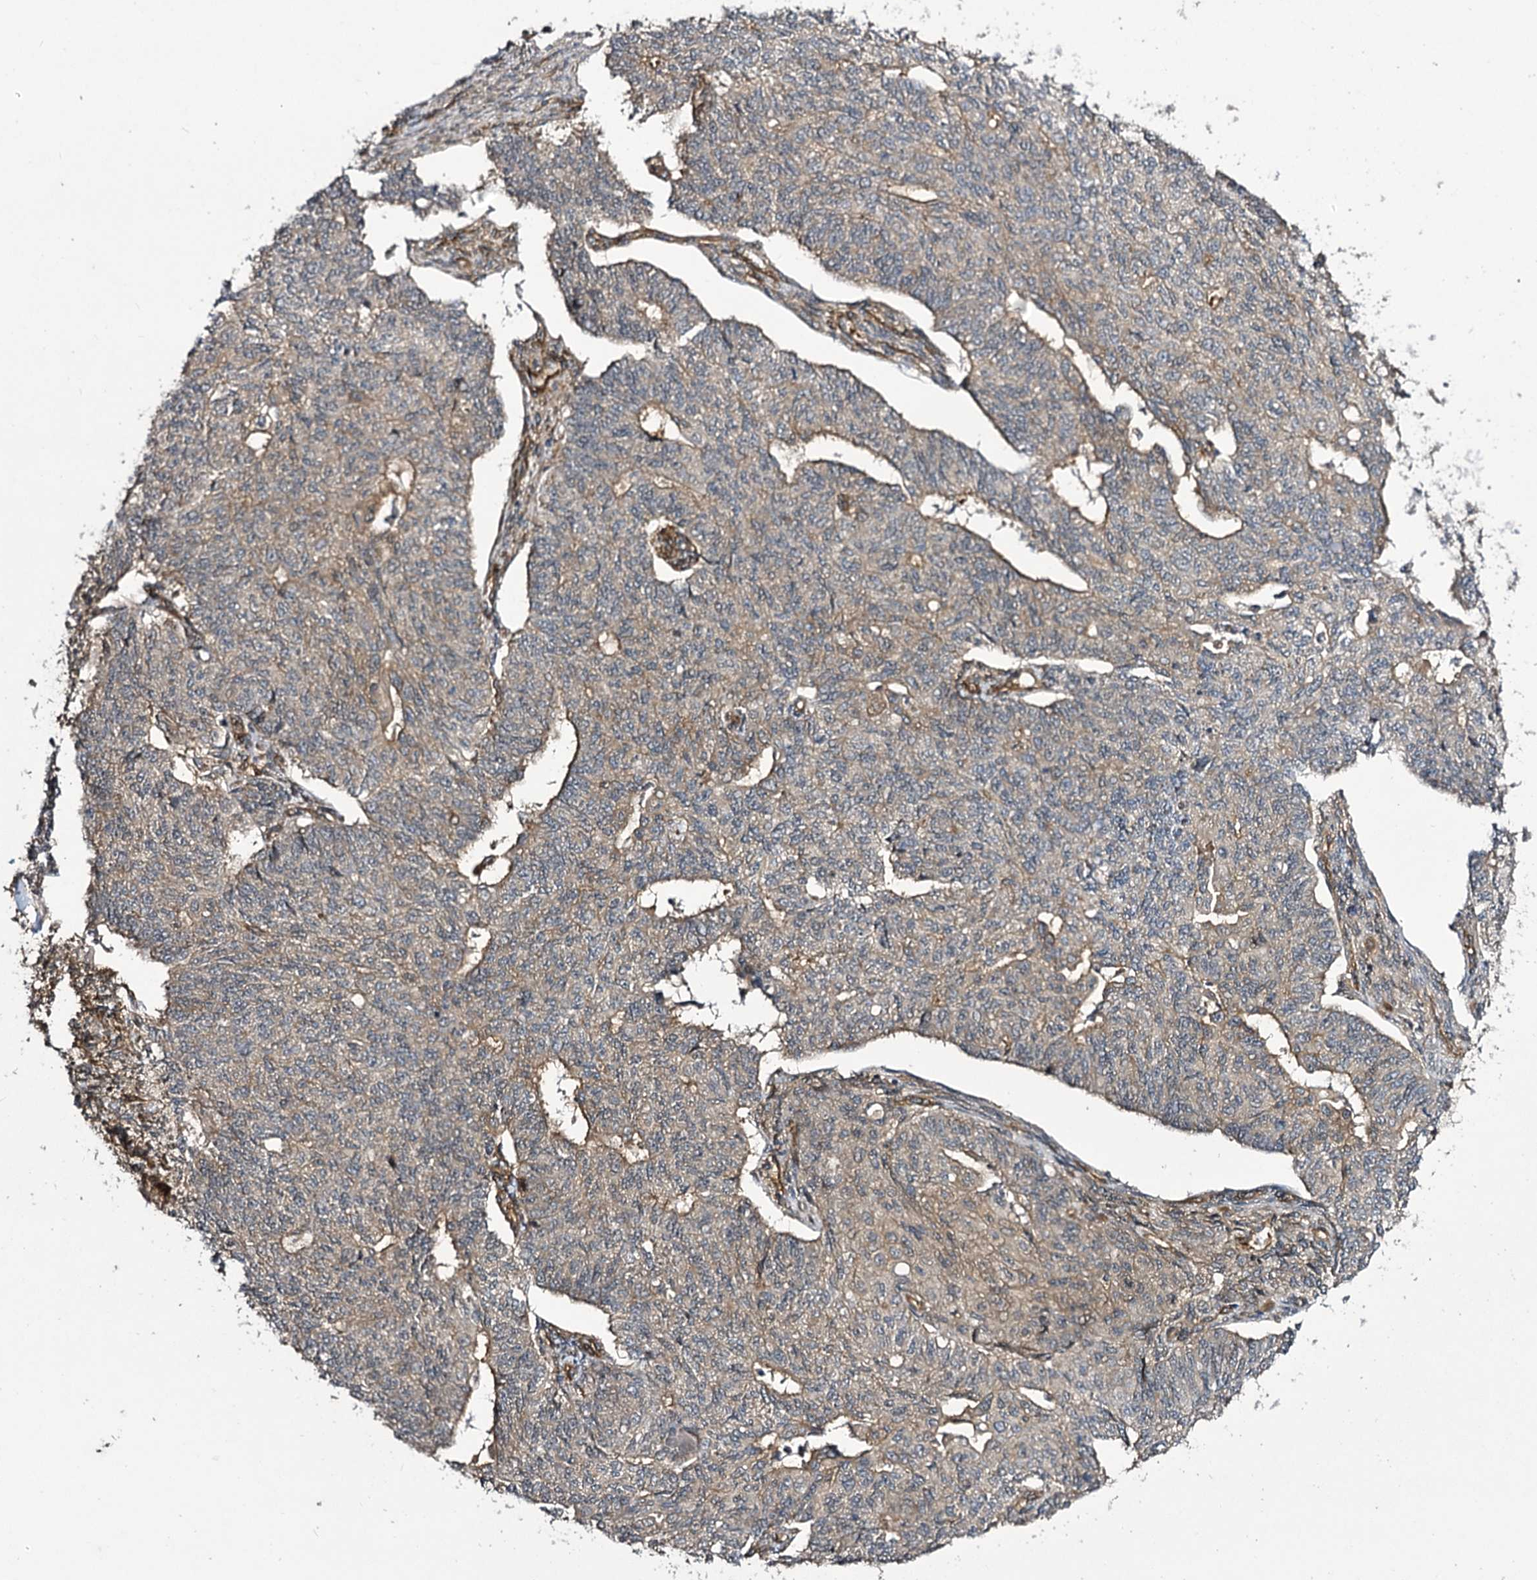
{"staining": {"intensity": "weak", "quantity": "25%-75%", "location": "cytoplasmic/membranous"}, "tissue": "endometrial cancer", "cell_type": "Tumor cells", "image_type": "cancer", "snomed": [{"axis": "morphology", "description": "Adenocarcinoma, NOS"}, {"axis": "topography", "description": "Endometrium"}], "caption": "Endometrial cancer (adenocarcinoma) stained with a protein marker shows weak staining in tumor cells.", "gene": "MYO1C", "patient": {"sex": "female", "age": 32}}